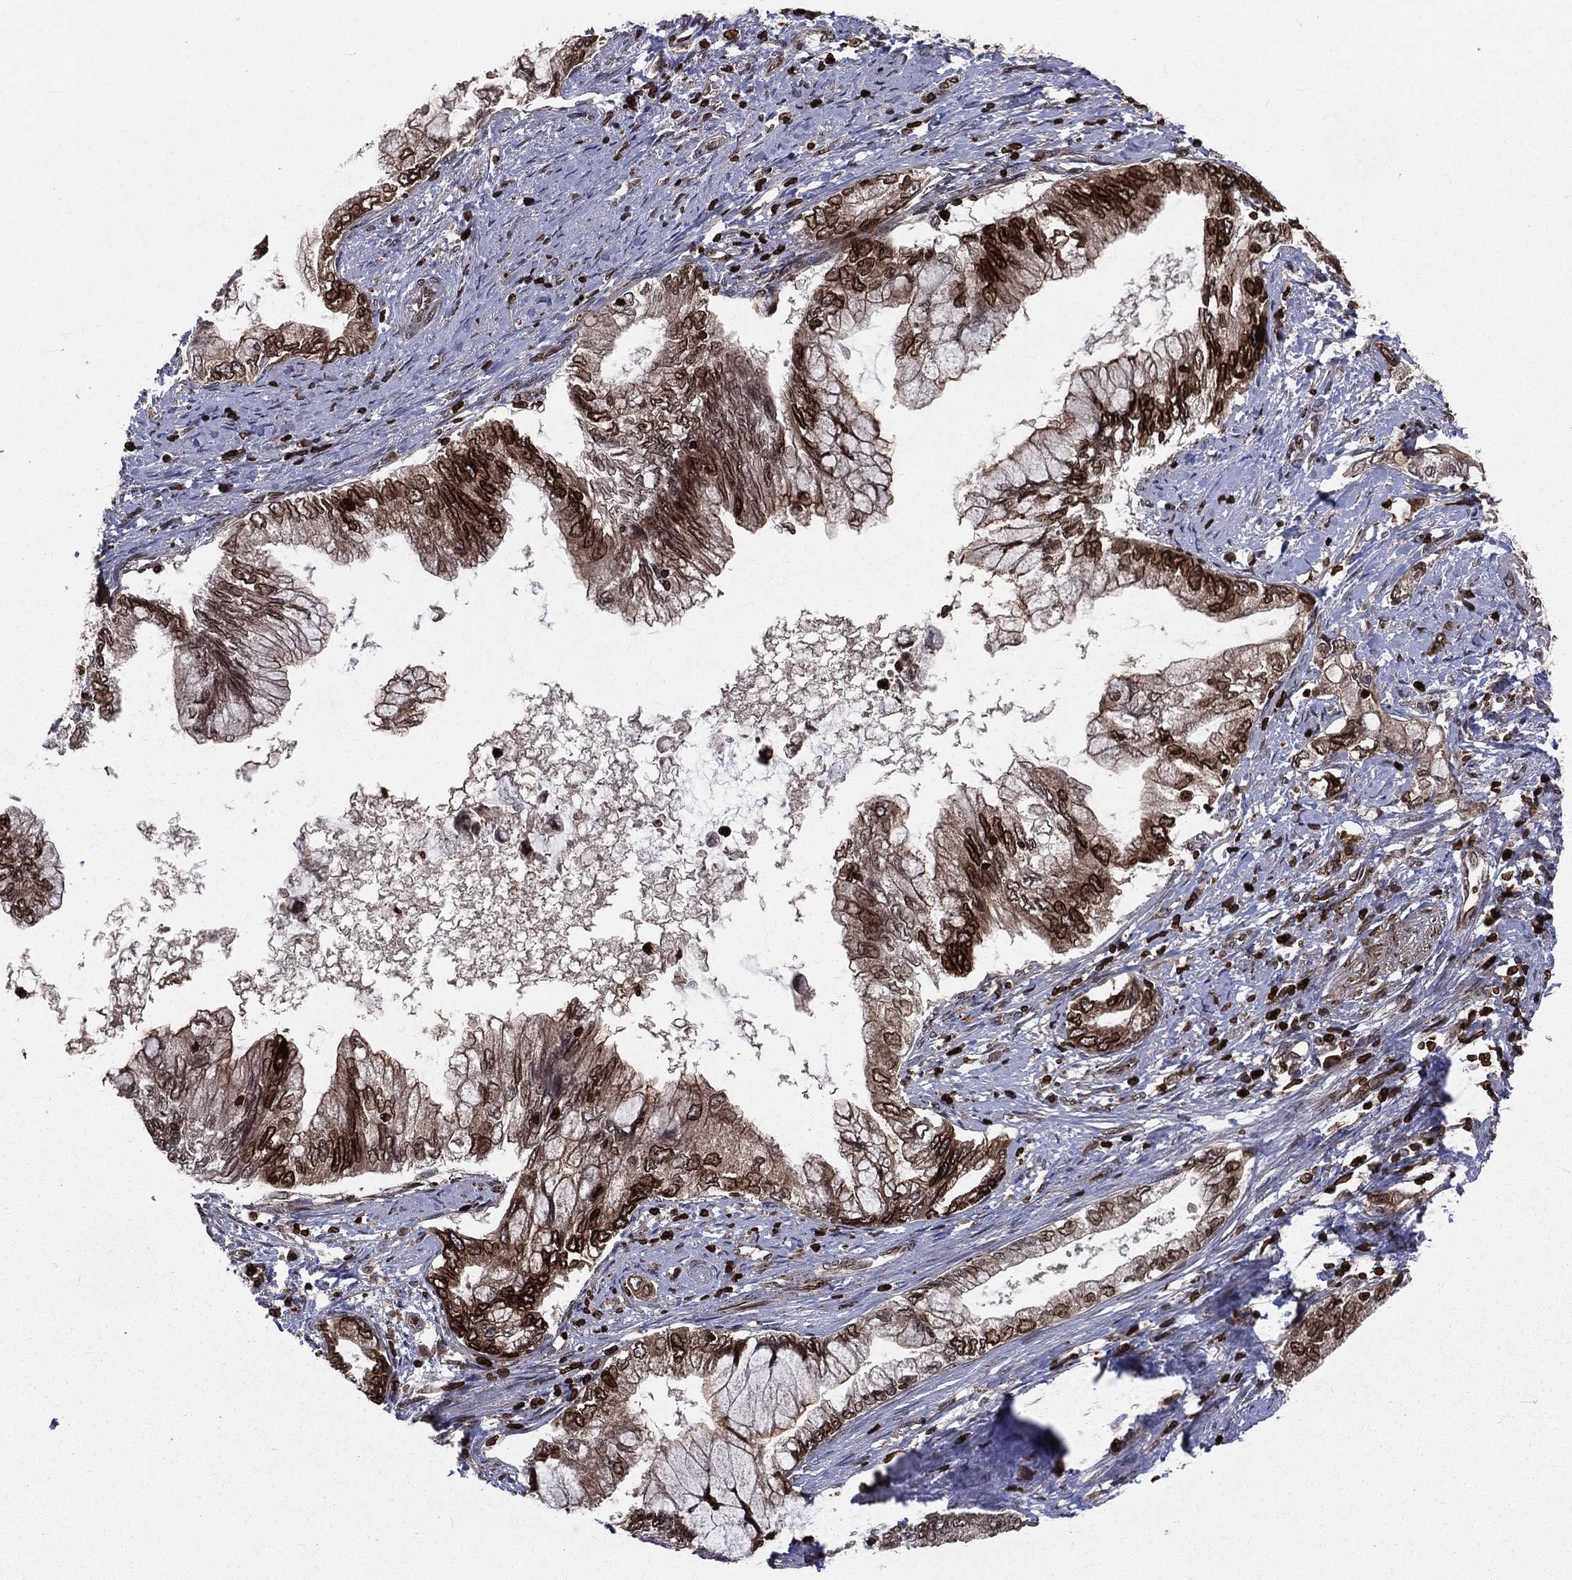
{"staining": {"intensity": "strong", "quantity": "25%-75%", "location": "cytoplasmic/membranous,nuclear"}, "tissue": "pancreatic cancer", "cell_type": "Tumor cells", "image_type": "cancer", "snomed": [{"axis": "morphology", "description": "Adenocarcinoma, NOS"}, {"axis": "topography", "description": "Pancreas"}], "caption": "A high amount of strong cytoplasmic/membranous and nuclear positivity is identified in approximately 25%-75% of tumor cells in pancreatic adenocarcinoma tissue.", "gene": "LBR", "patient": {"sex": "female", "age": 73}}